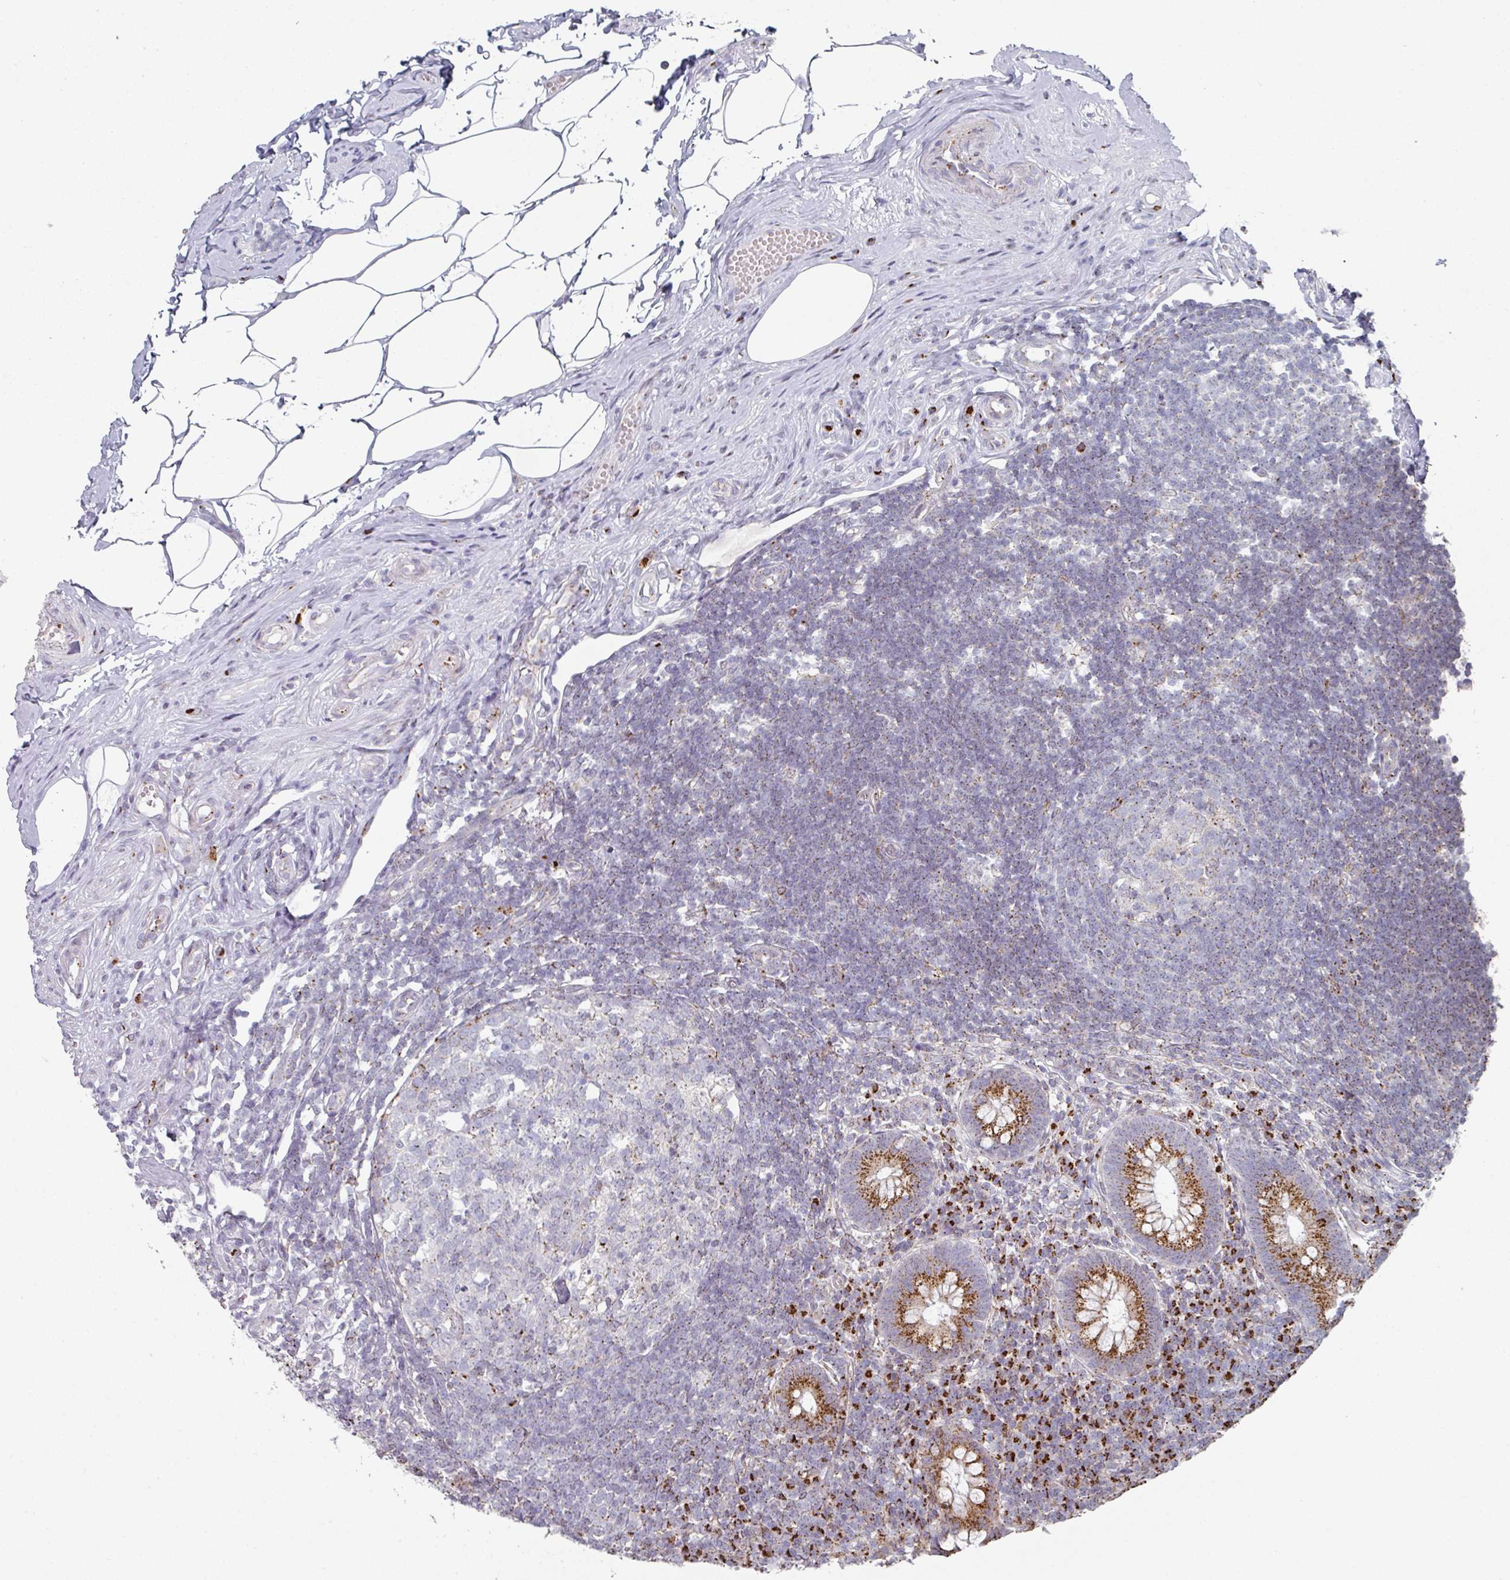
{"staining": {"intensity": "strong", "quantity": ">75%", "location": "cytoplasmic/membranous"}, "tissue": "appendix", "cell_type": "Glandular cells", "image_type": "normal", "snomed": [{"axis": "morphology", "description": "Normal tissue, NOS"}, {"axis": "topography", "description": "Appendix"}], "caption": "Strong cytoplasmic/membranous staining is appreciated in approximately >75% of glandular cells in normal appendix. Nuclei are stained in blue.", "gene": "CCDC85B", "patient": {"sex": "female", "age": 56}}